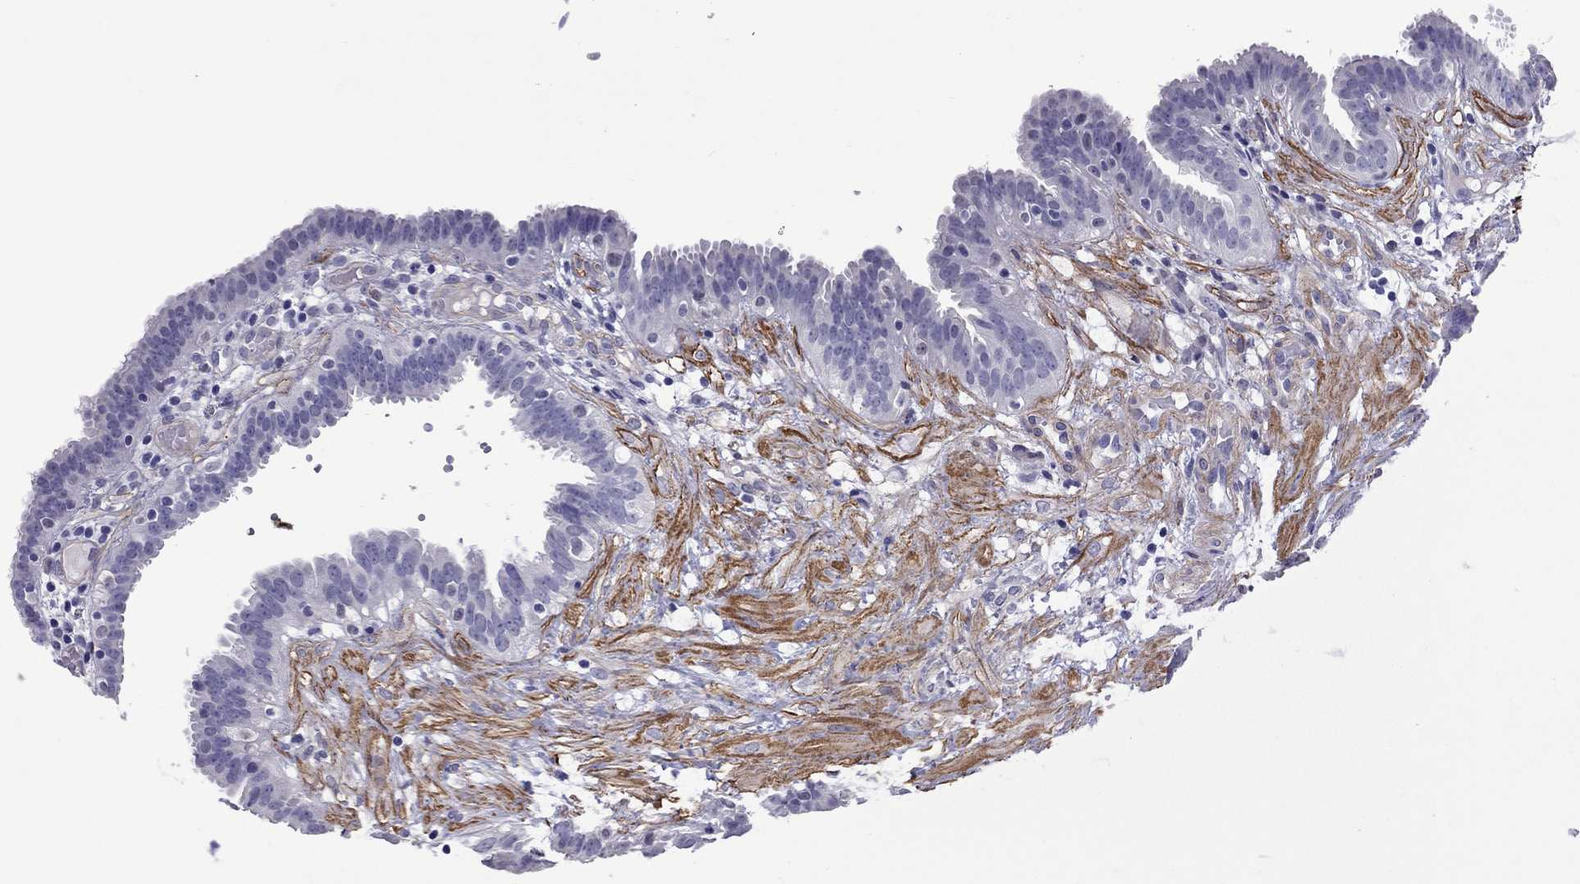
{"staining": {"intensity": "negative", "quantity": "none", "location": "none"}, "tissue": "fallopian tube", "cell_type": "Glandular cells", "image_type": "normal", "snomed": [{"axis": "morphology", "description": "Normal tissue, NOS"}, {"axis": "topography", "description": "Fallopian tube"}], "caption": "The photomicrograph displays no significant staining in glandular cells of fallopian tube. Nuclei are stained in blue.", "gene": "CHRNA5", "patient": {"sex": "female", "age": 37}}